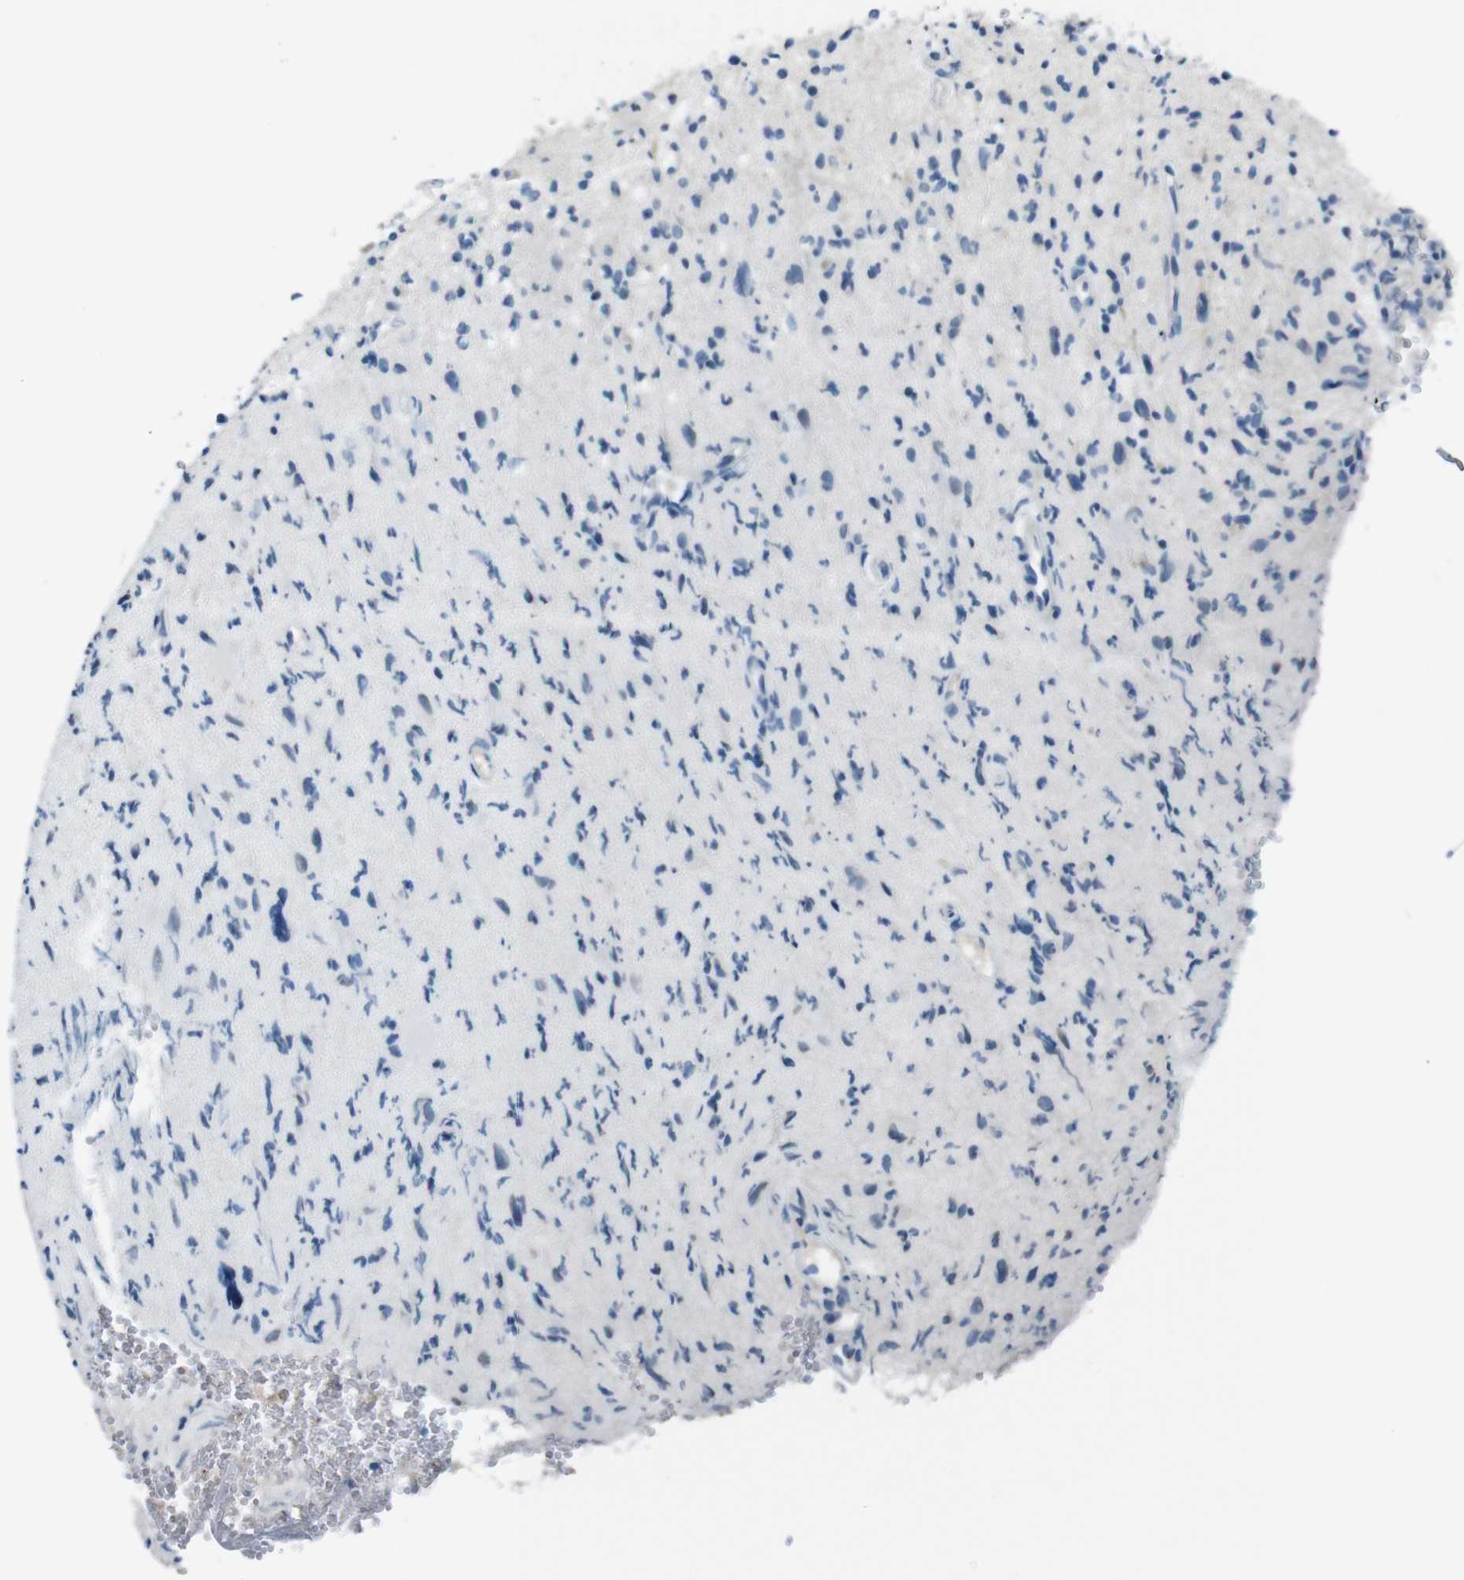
{"staining": {"intensity": "negative", "quantity": "none", "location": "none"}, "tissue": "glioma", "cell_type": "Tumor cells", "image_type": "cancer", "snomed": [{"axis": "morphology", "description": "Glioma, malignant, High grade"}, {"axis": "topography", "description": "Brain"}], "caption": "Immunohistochemistry (IHC) photomicrograph of neoplastic tissue: malignant high-grade glioma stained with DAB demonstrates no significant protein staining in tumor cells.", "gene": "HRH2", "patient": {"sex": "male", "age": 48}}